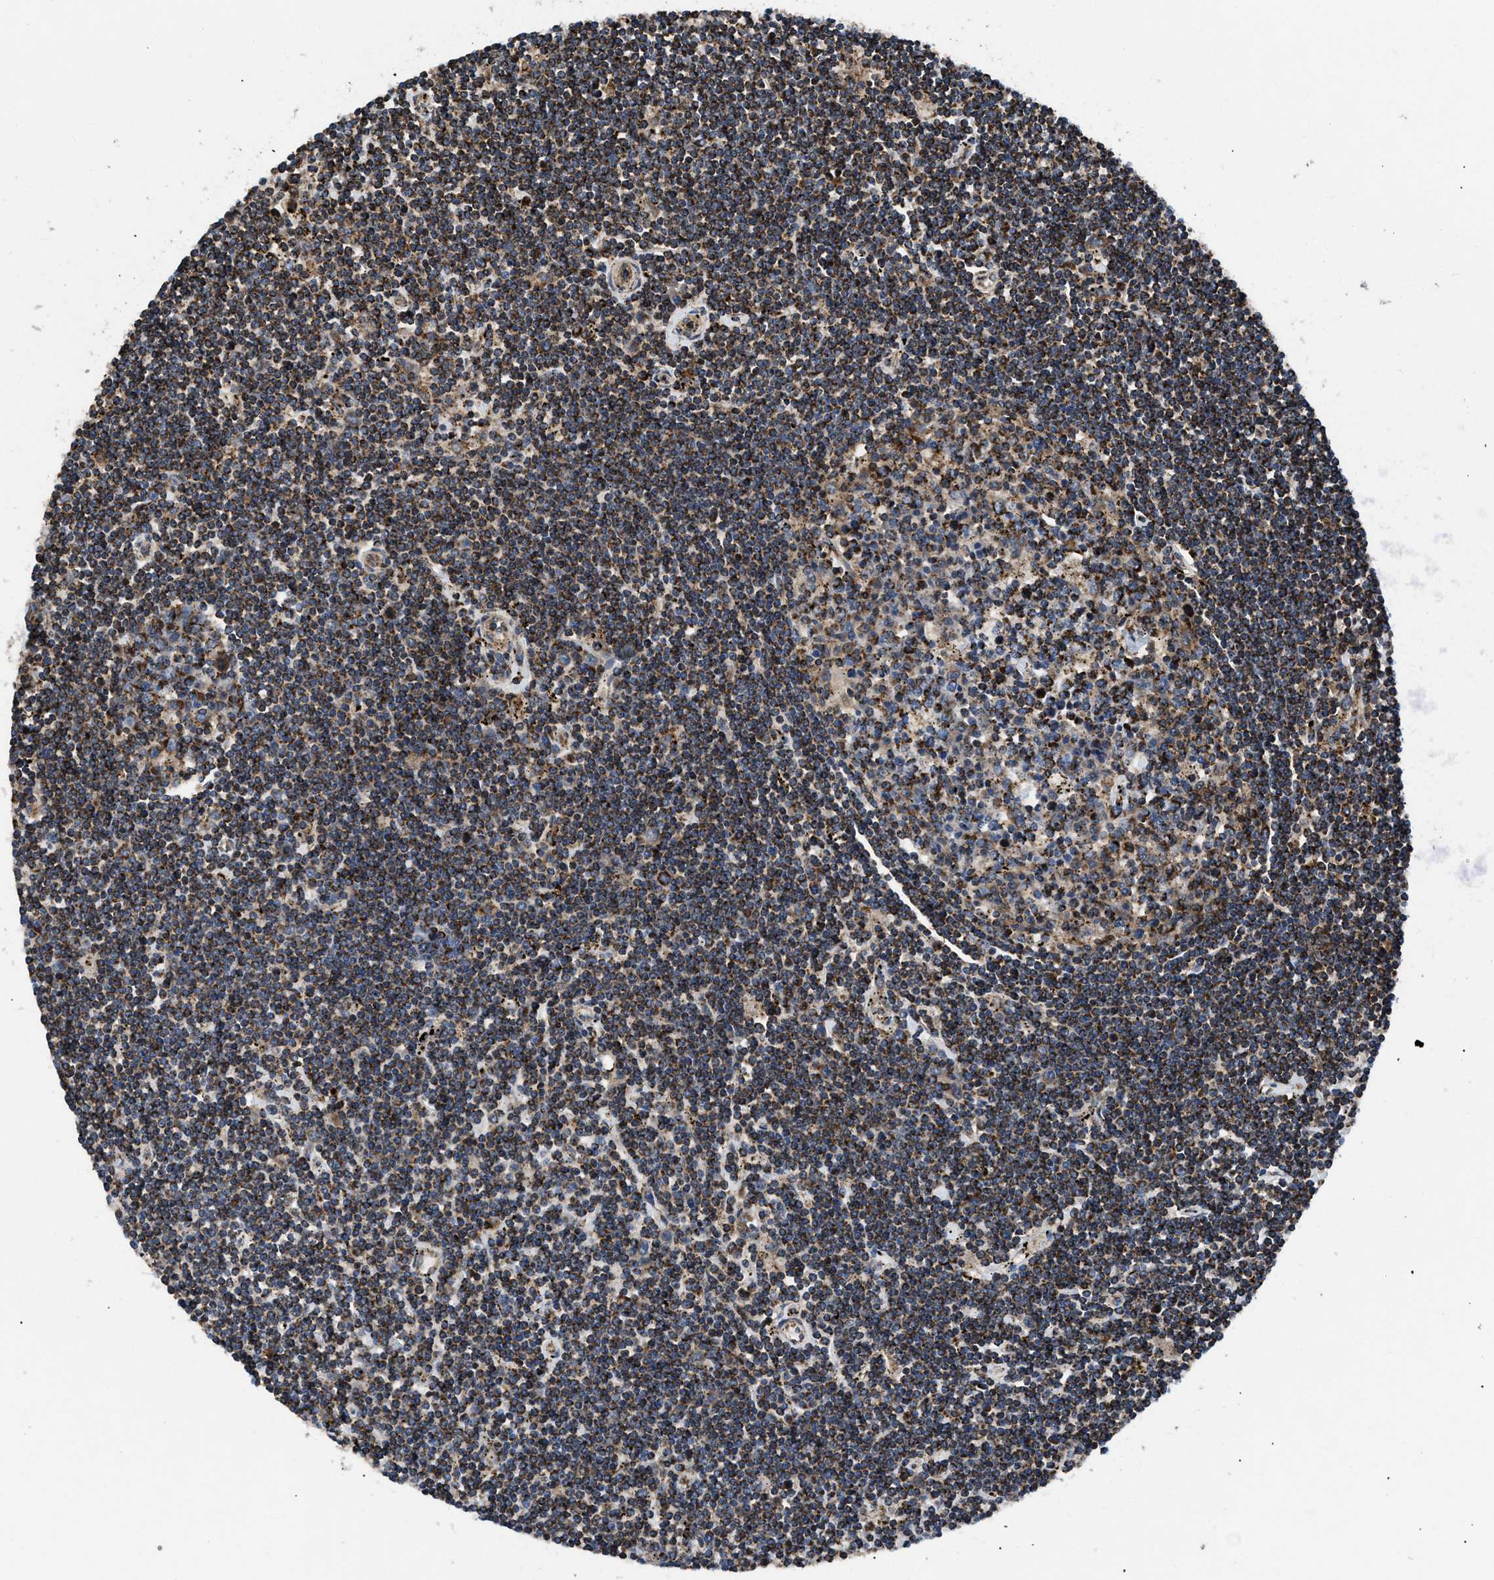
{"staining": {"intensity": "strong", "quantity": ">75%", "location": "cytoplasmic/membranous"}, "tissue": "lymphoma", "cell_type": "Tumor cells", "image_type": "cancer", "snomed": [{"axis": "morphology", "description": "Malignant lymphoma, non-Hodgkin's type, Low grade"}, {"axis": "topography", "description": "Spleen"}], "caption": "Immunohistochemical staining of lymphoma shows high levels of strong cytoplasmic/membranous protein positivity in approximately >75% of tumor cells.", "gene": "OPTN", "patient": {"sex": "male", "age": 76}}